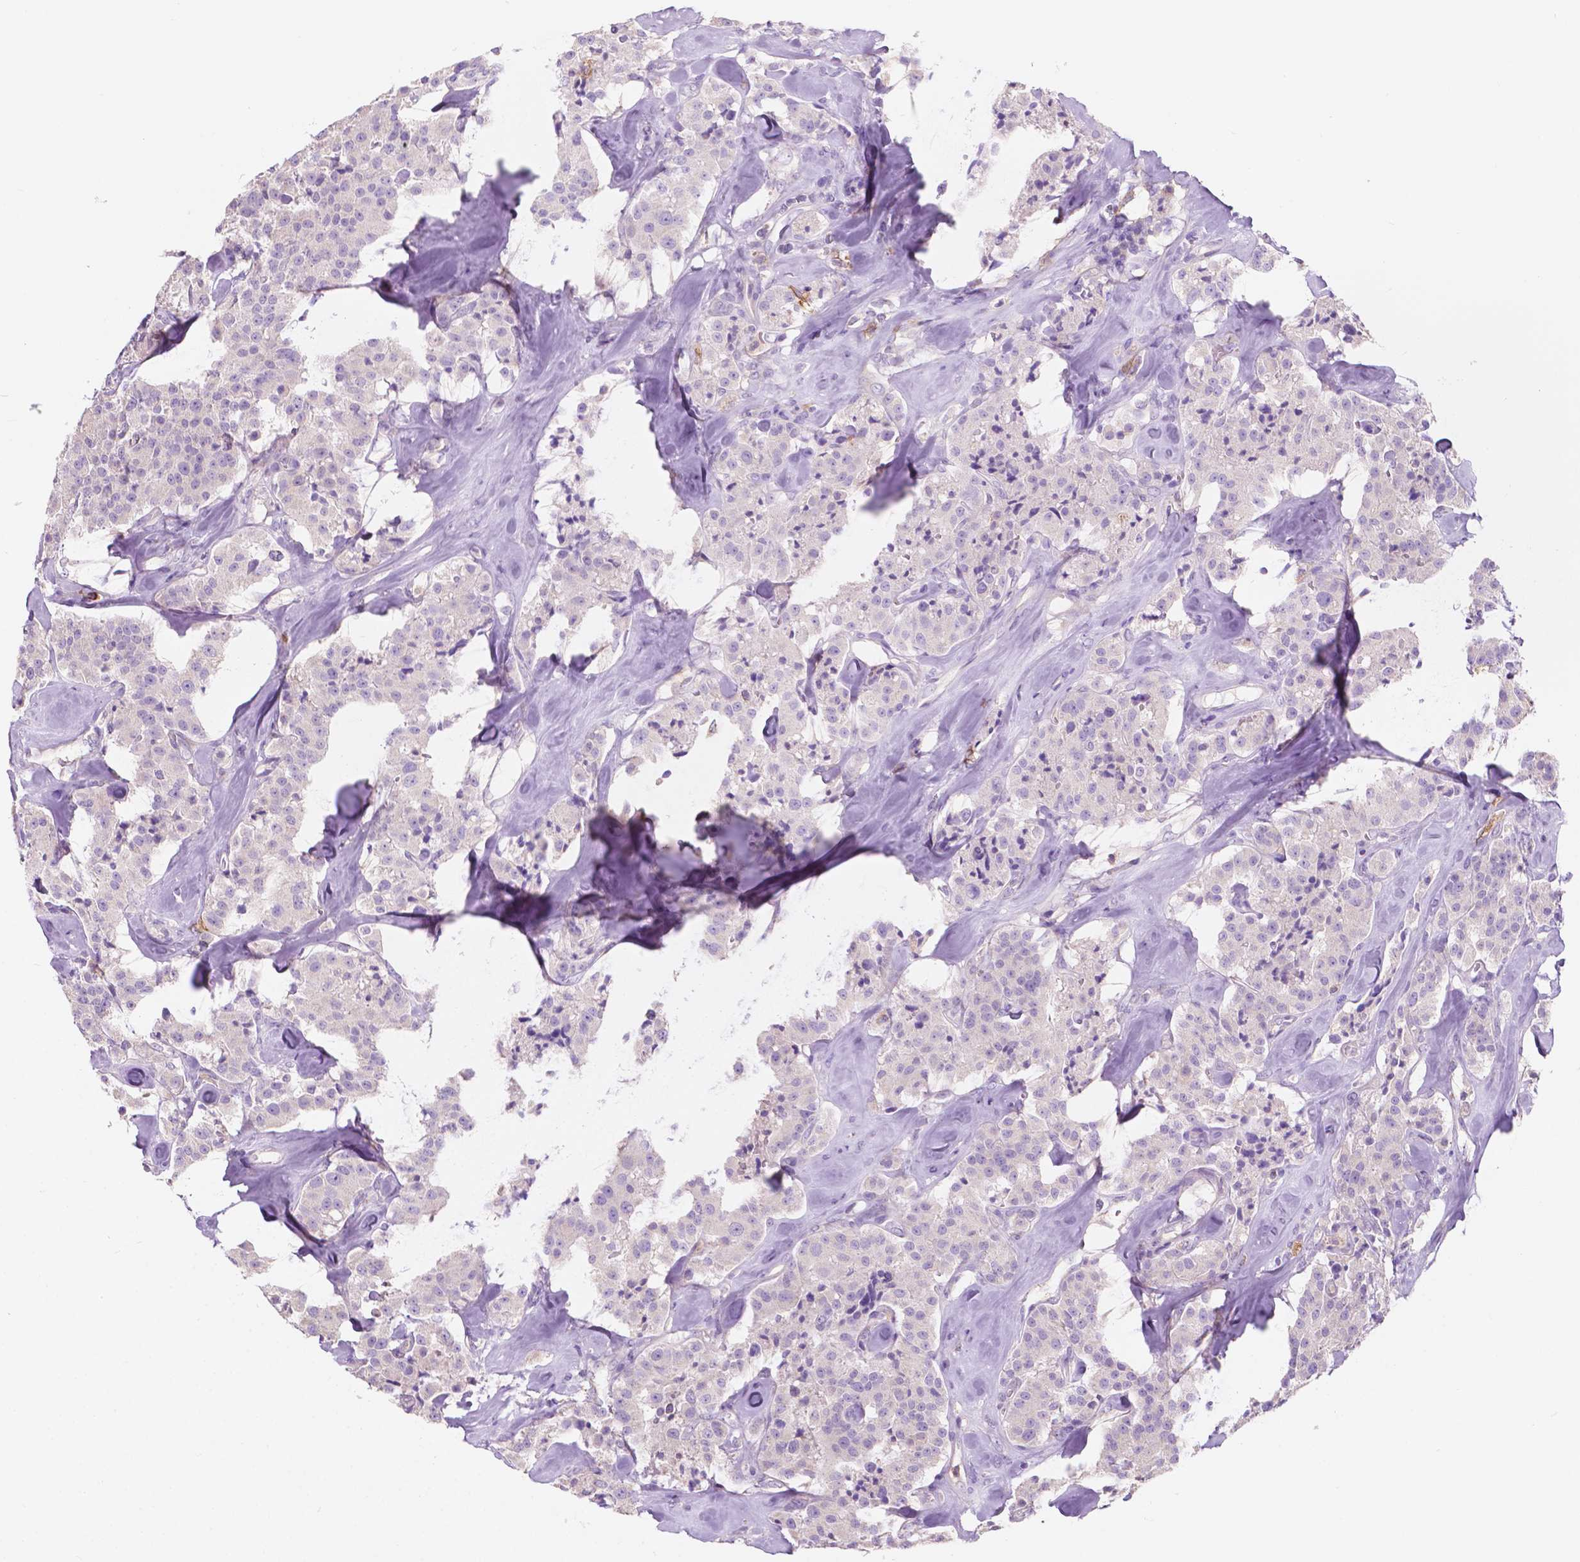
{"staining": {"intensity": "negative", "quantity": "none", "location": "none"}, "tissue": "carcinoid", "cell_type": "Tumor cells", "image_type": "cancer", "snomed": [{"axis": "morphology", "description": "Carcinoid, malignant, NOS"}, {"axis": "topography", "description": "Pancreas"}], "caption": "High magnification brightfield microscopy of carcinoid stained with DAB (3,3'-diaminobenzidine) (brown) and counterstained with hematoxylin (blue): tumor cells show no significant expression. Nuclei are stained in blue.", "gene": "SEMA4A", "patient": {"sex": "male", "age": 41}}